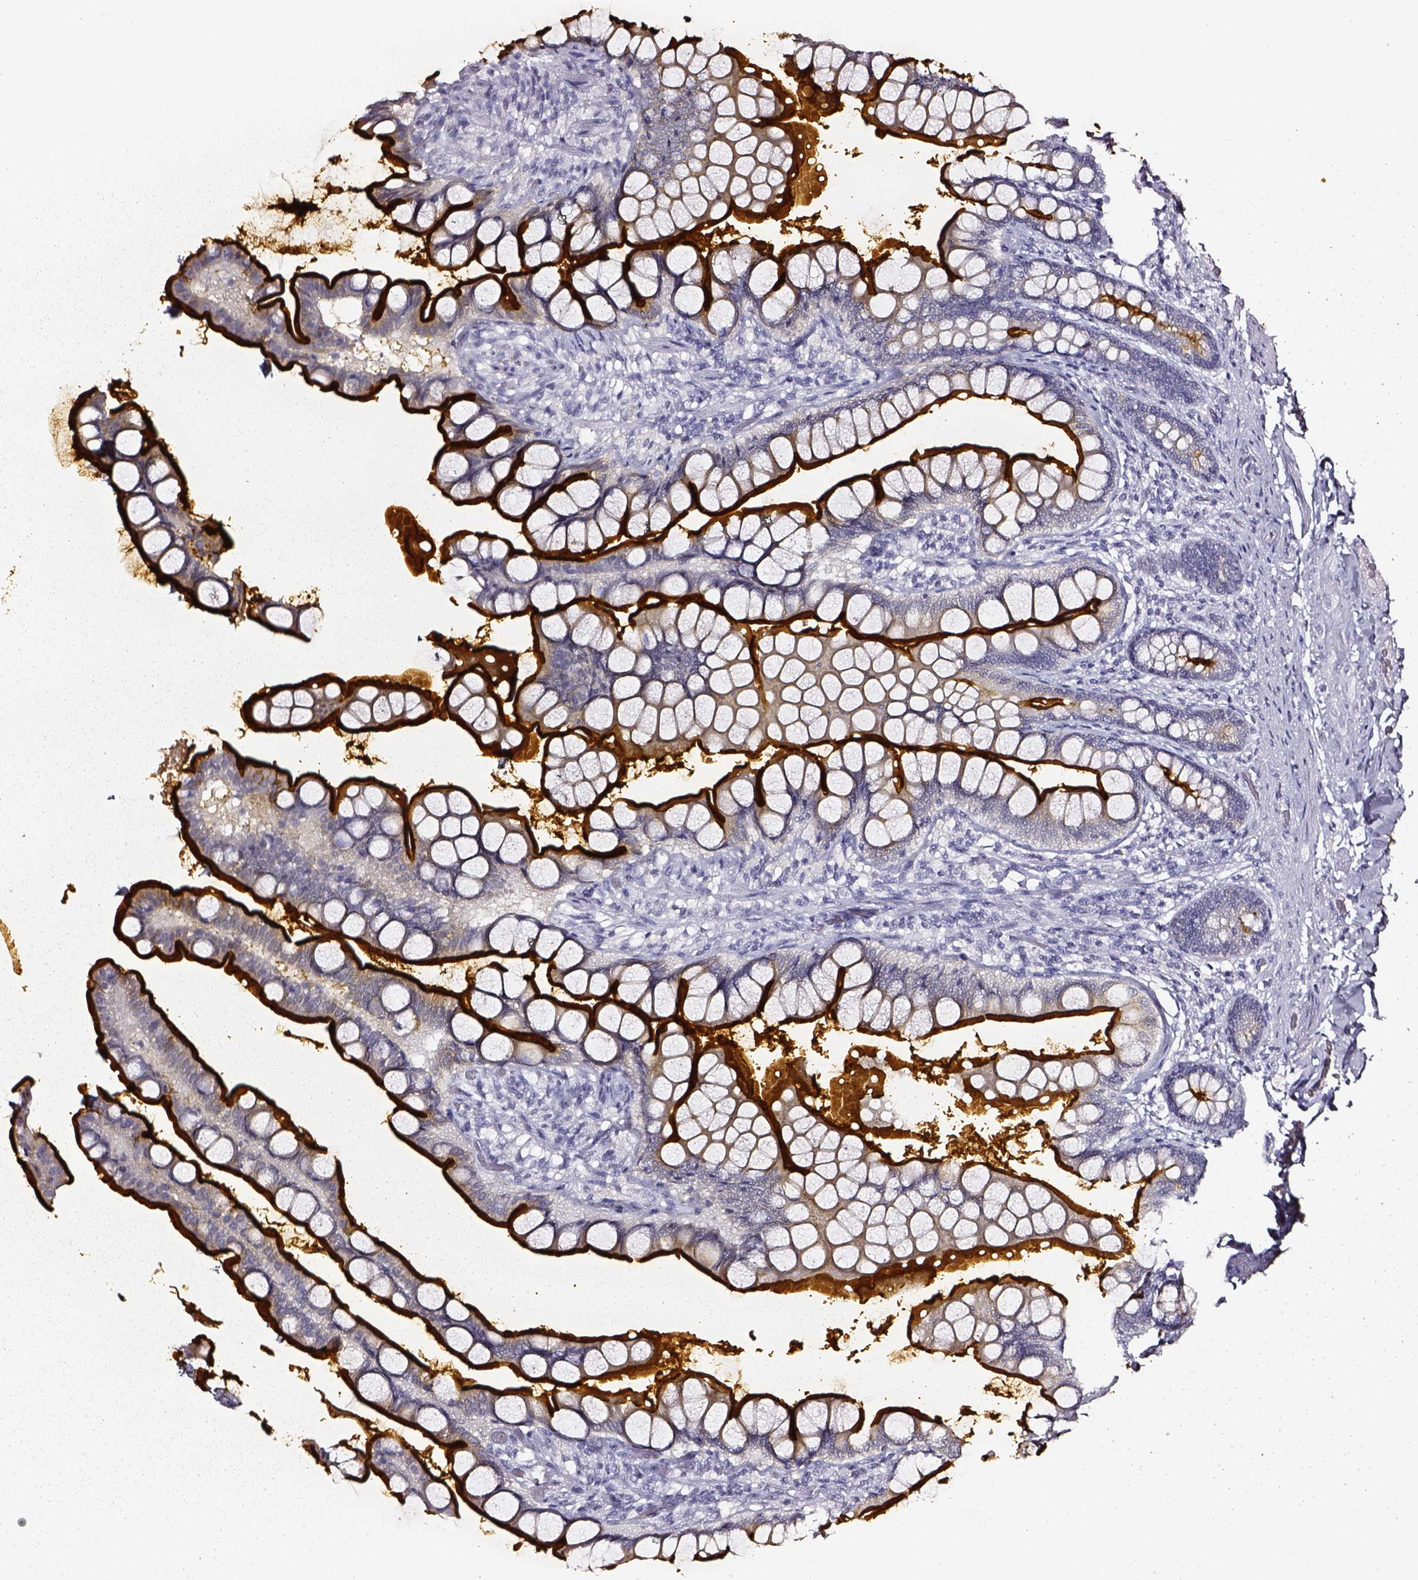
{"staining": {"intensity": "strong", "quantity": ">75%", "location": "cytoplasmic/membranous"}, "tissue": "small intestine", "cell_type": "Glandular cells", "image_type": "normal", "snomed": [{"axis": "morphology", "description": "Normal tissue, NOS"}, {"axis": "topography", "description": "Small intestine"}], "caption": "Protein expression analysis of unremarkable small intestine displays strong cytoplasmic/membranous expression in about >75% of glandular cells.", "gene": "DPEP1", "patient": {"sex": "male", "age": 70}}